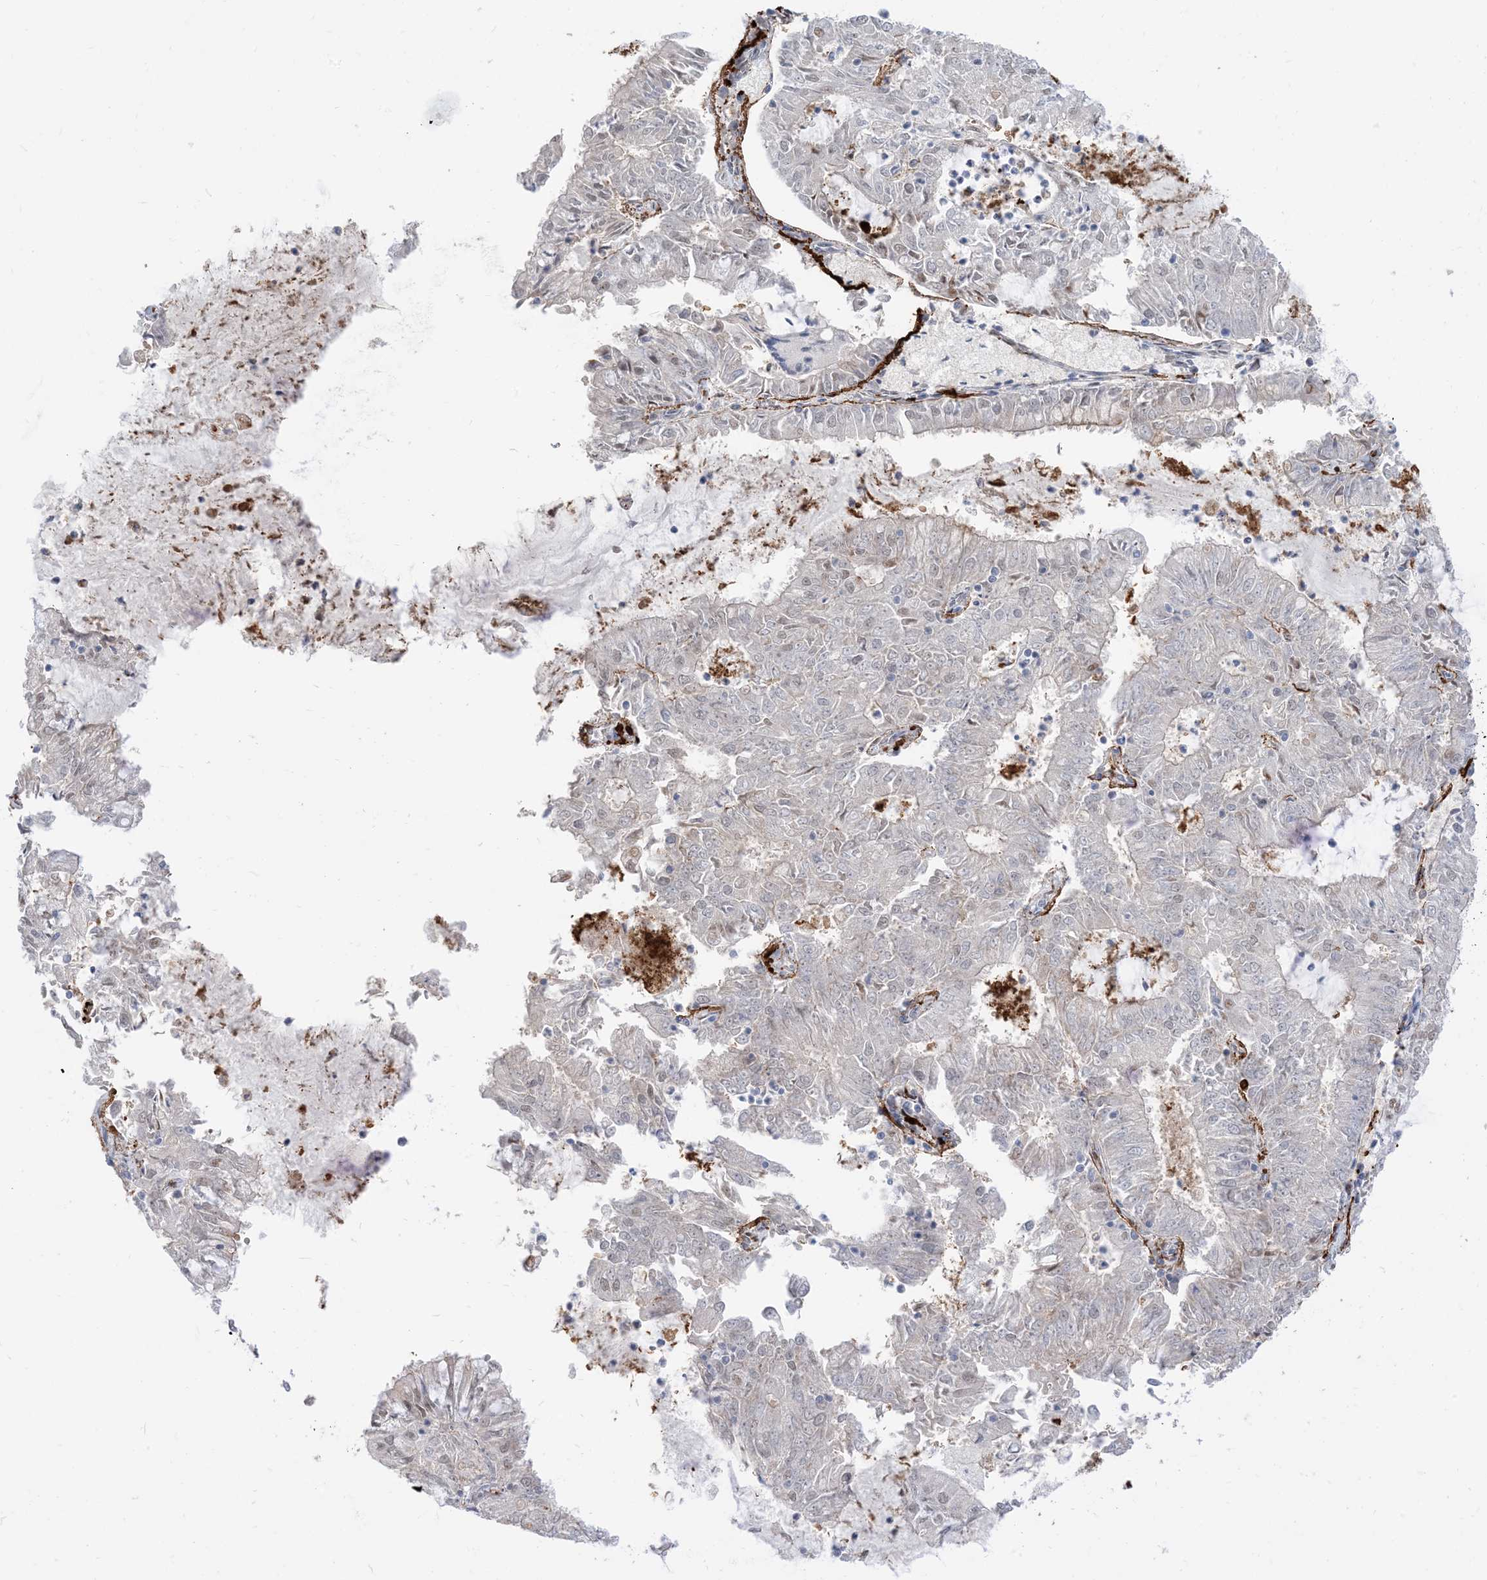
{"staining": {"intensity": "negative", "quantity": "none", "location": "none"}, "tissue": "endometrial cancer", "cell_type": "Tumor cells", "image_type": "cancer", "snomed": [{"axis": "morphology", "description": "Adenocarcinoma, NOS"}, {"axis": "topography", "description": "Endometrium"}], "caption": "This is an immunohistochemistry micrograph of endometrial cancer (adenocarcinoma). There is no positivity in tumor cells.", "gene": "RIN1", "patient": {"sex": "female", "age": 57}}